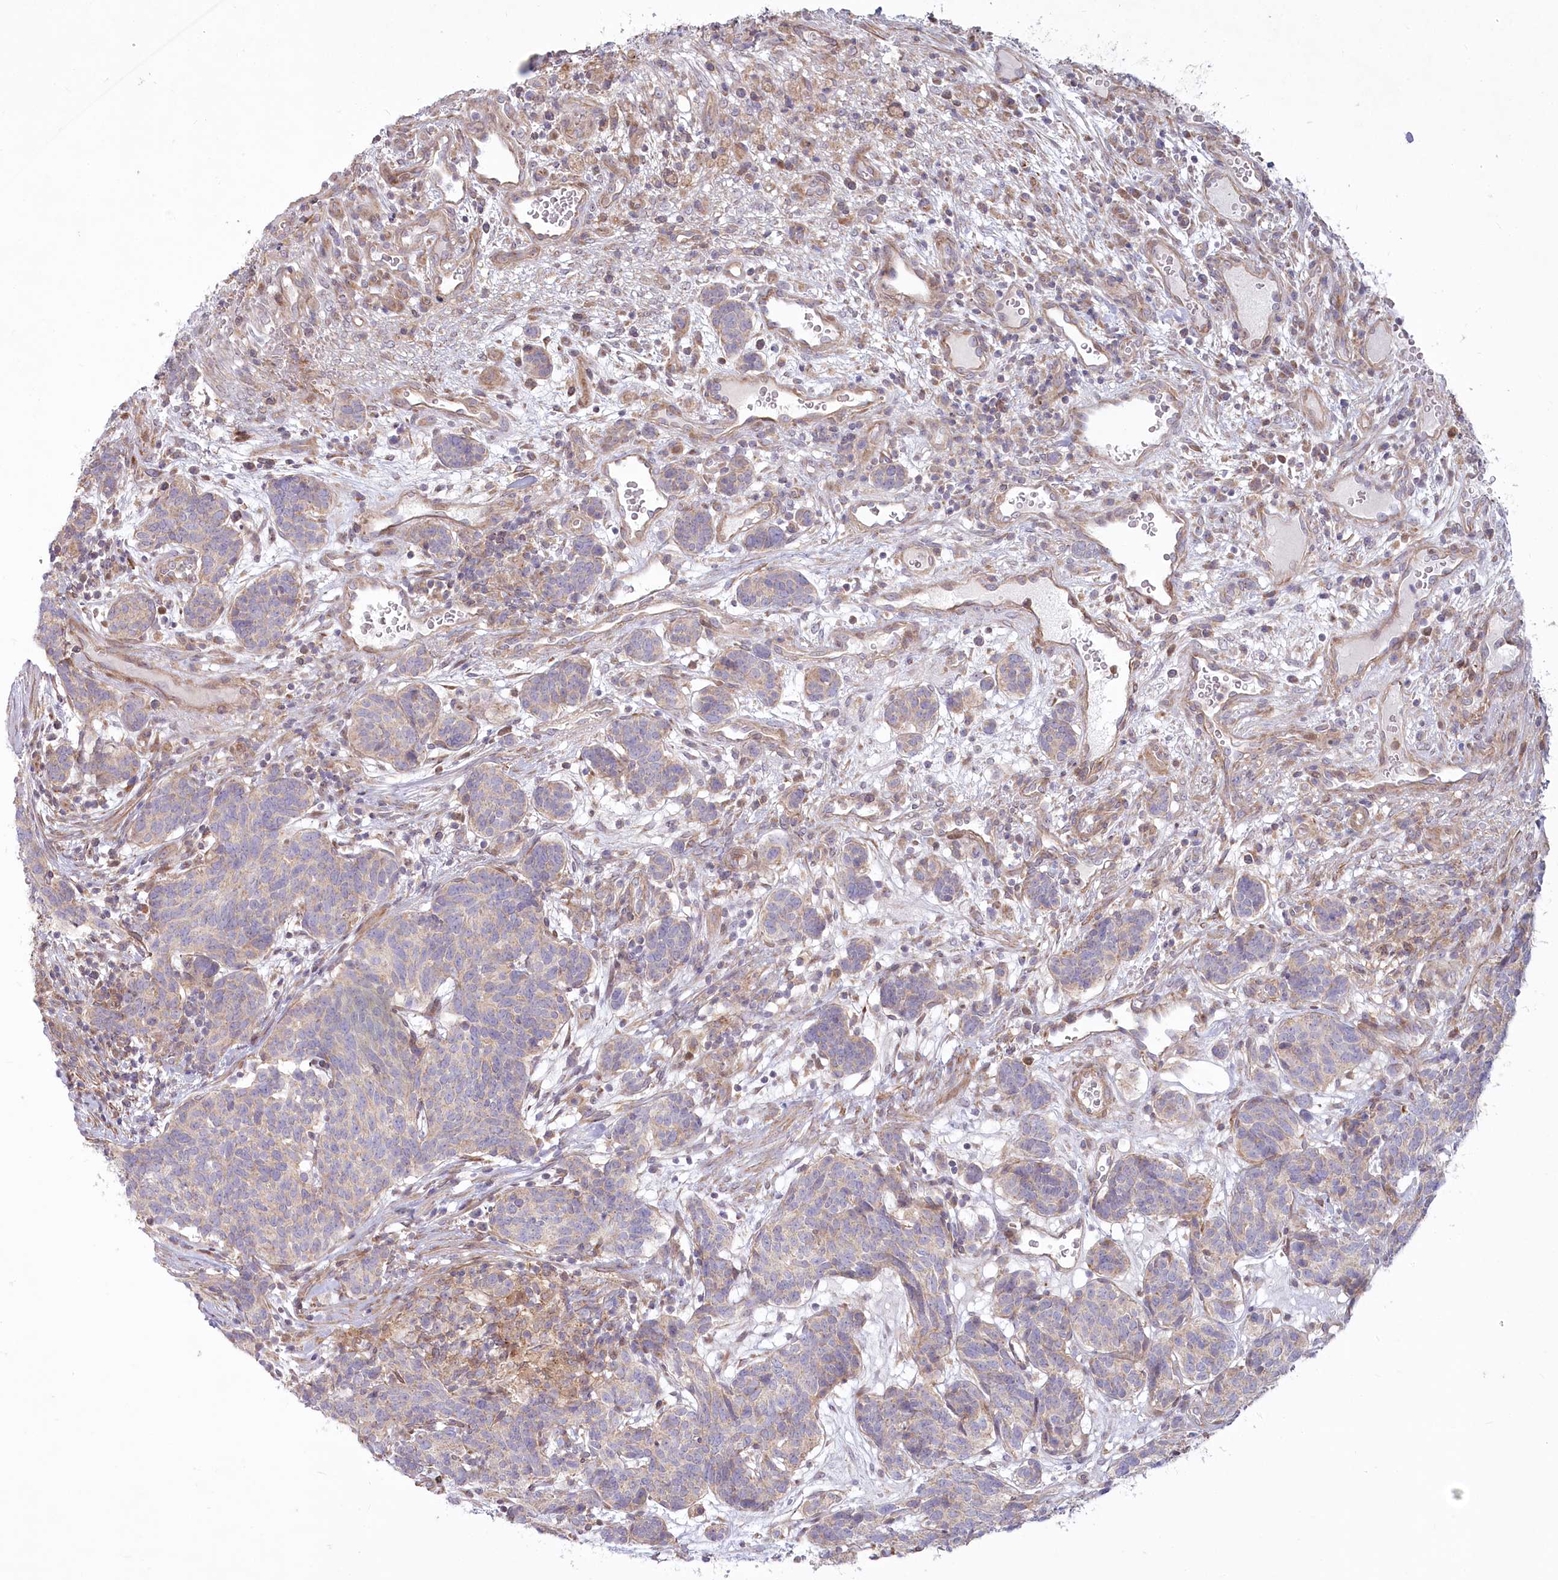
{"staining": {"intensity": "weak", "quantity": "<25%", "location": "cytoplasmic/membranous"}, "tissue": "carcinoid", "cell_type": "Tumor cells", "image_type": "cancer", "snomed": [{"axis": "morphology", "description": "Carcinoid, malignant, NOS"}, {"axis": "topography", "description": "Lung"}], "caption": "The image demonstrates no staining of tumor cells in carcinoid (malignant).", "gene": "MTG1", "patient": {"sex": "female", "age": 46}}